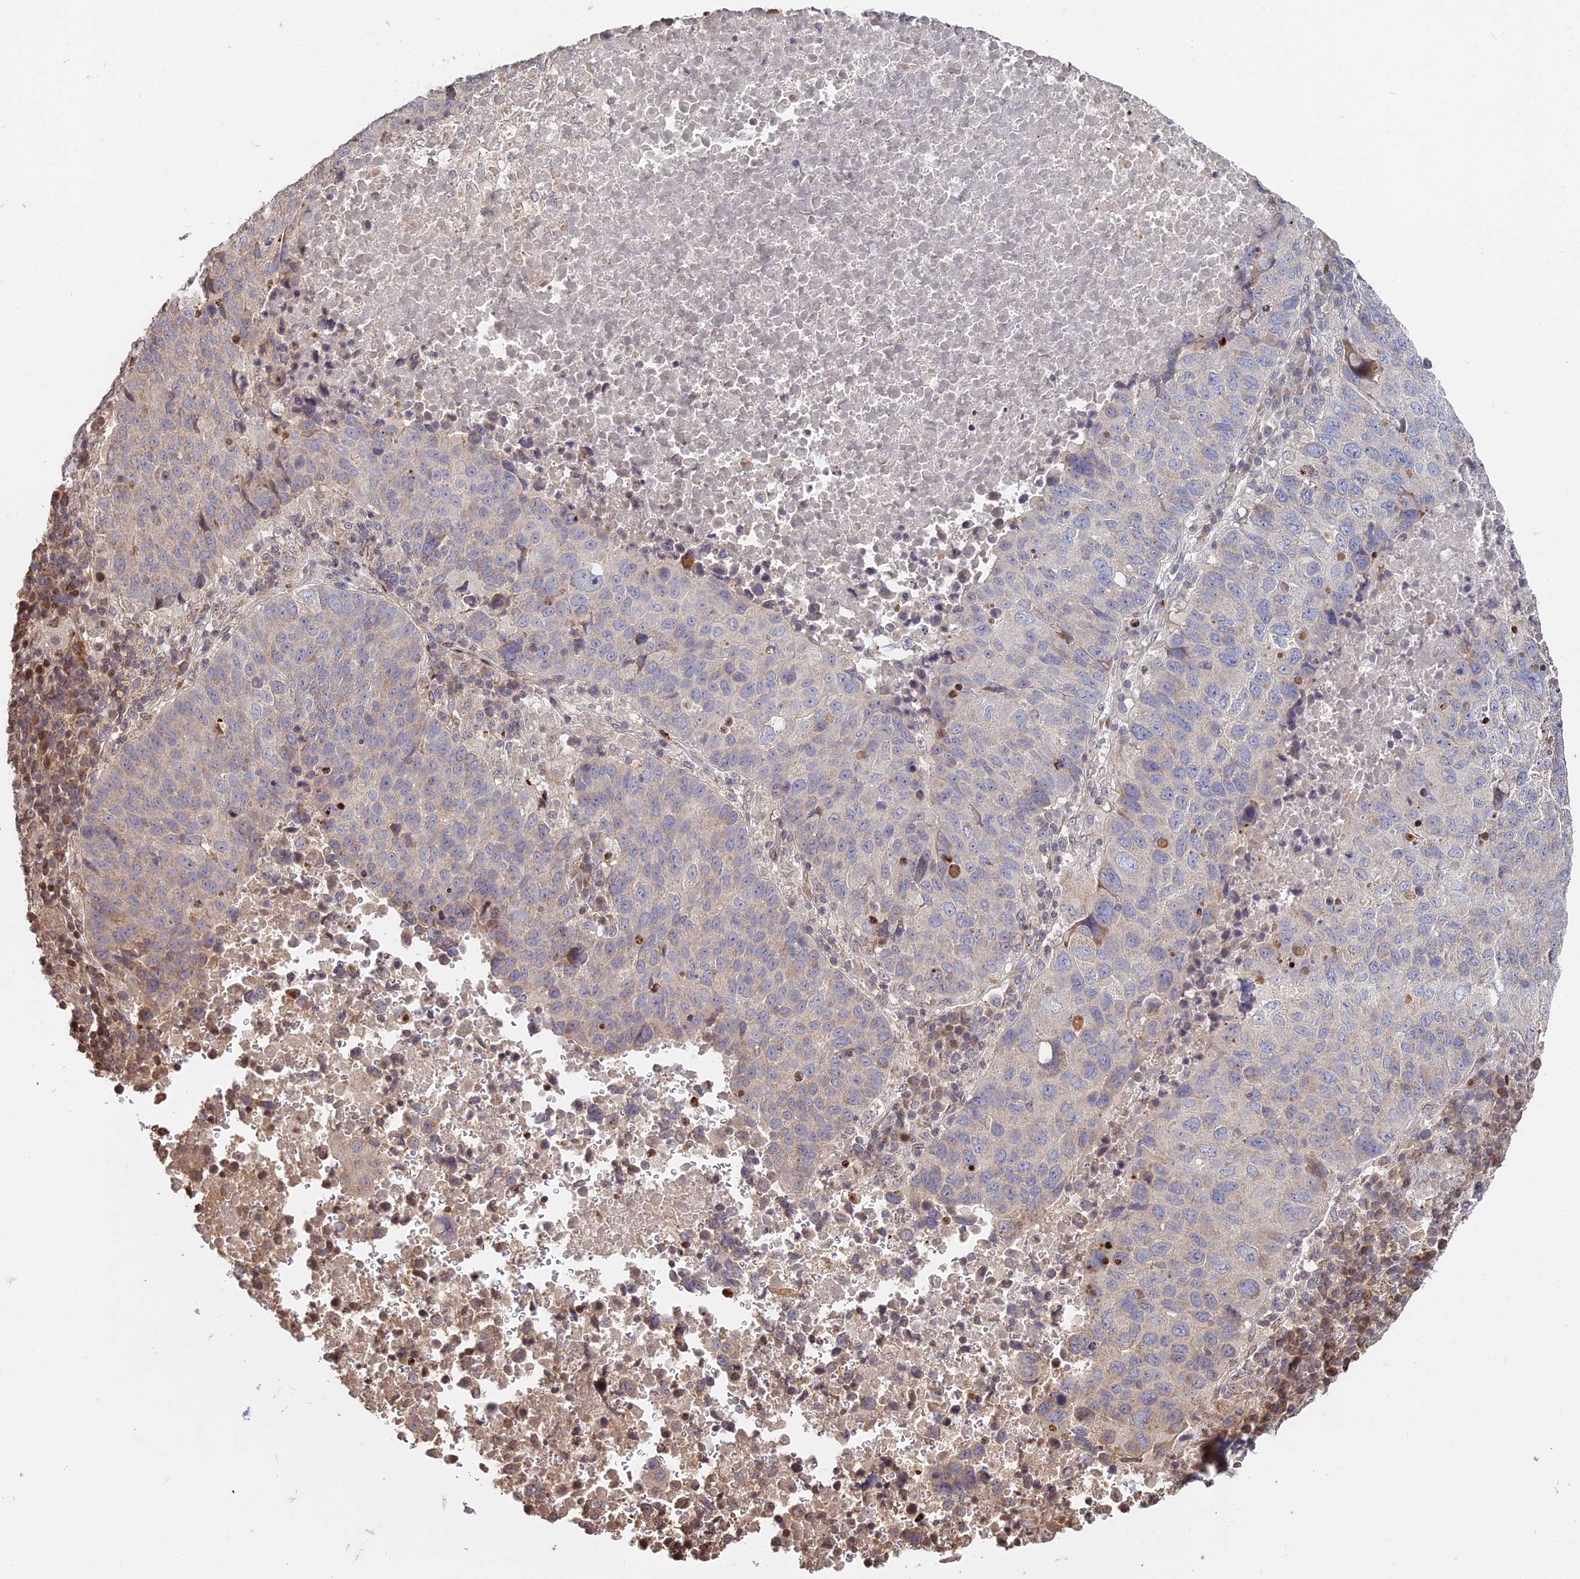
{"staining": {"intensity": "negative", "quantity": "none", "location": "none"}, "tissue": "lung cancer", "cell_type": "Tumor cells", "image_type": "cancer", "snomed": [{"axis": "morphology", "description": "Squamous cell carcinoma, NOS"}, {"axis": "topography", "description": "Lung"}], "caption": "Immunohistochemical staining of lung cancer exhibits no significant staining in tumor cells.", "gene": "RBMS2", "patient": {"sex": "male", "age": 73}}